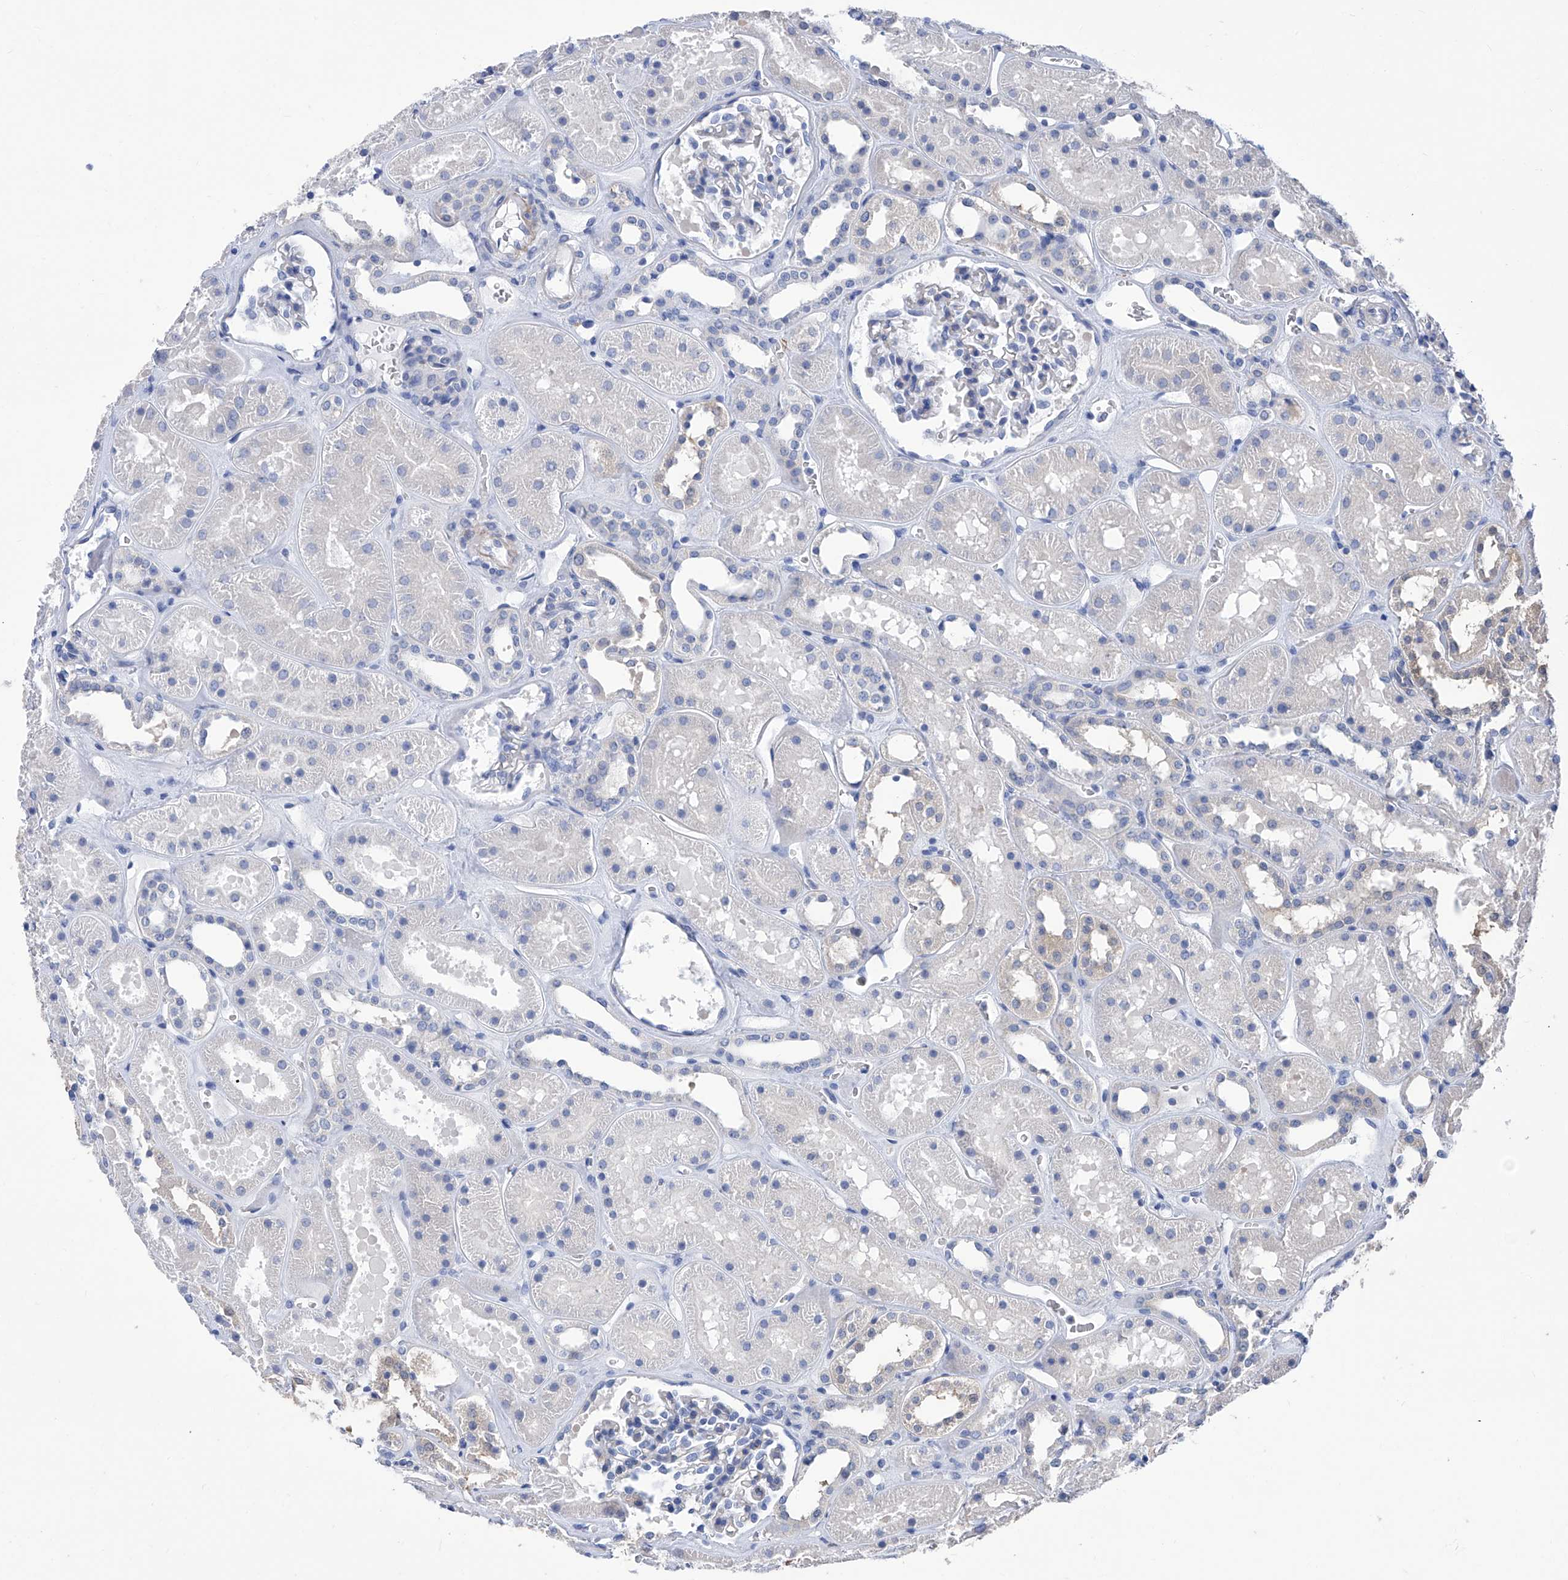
{"staining": {"intensity": "negative", "quantity": "none", "location": "none"}, "tissue": "kidney", "cell_type": "Cells in glomeruli", "image_type": "normal", "snomed": [{"axis": "morphology", "description": "Normal tissue, NOS"}, {"axis": "topography", "description": "Kidney"}], "caption": "DAB (3,3'-diaminobenzidine) immunohistochemical staining of normal human kidney reveals no significant expression in cells in glomeruli.", "gene": "SMS", "patient": {"sex": "female", "age": 41}}